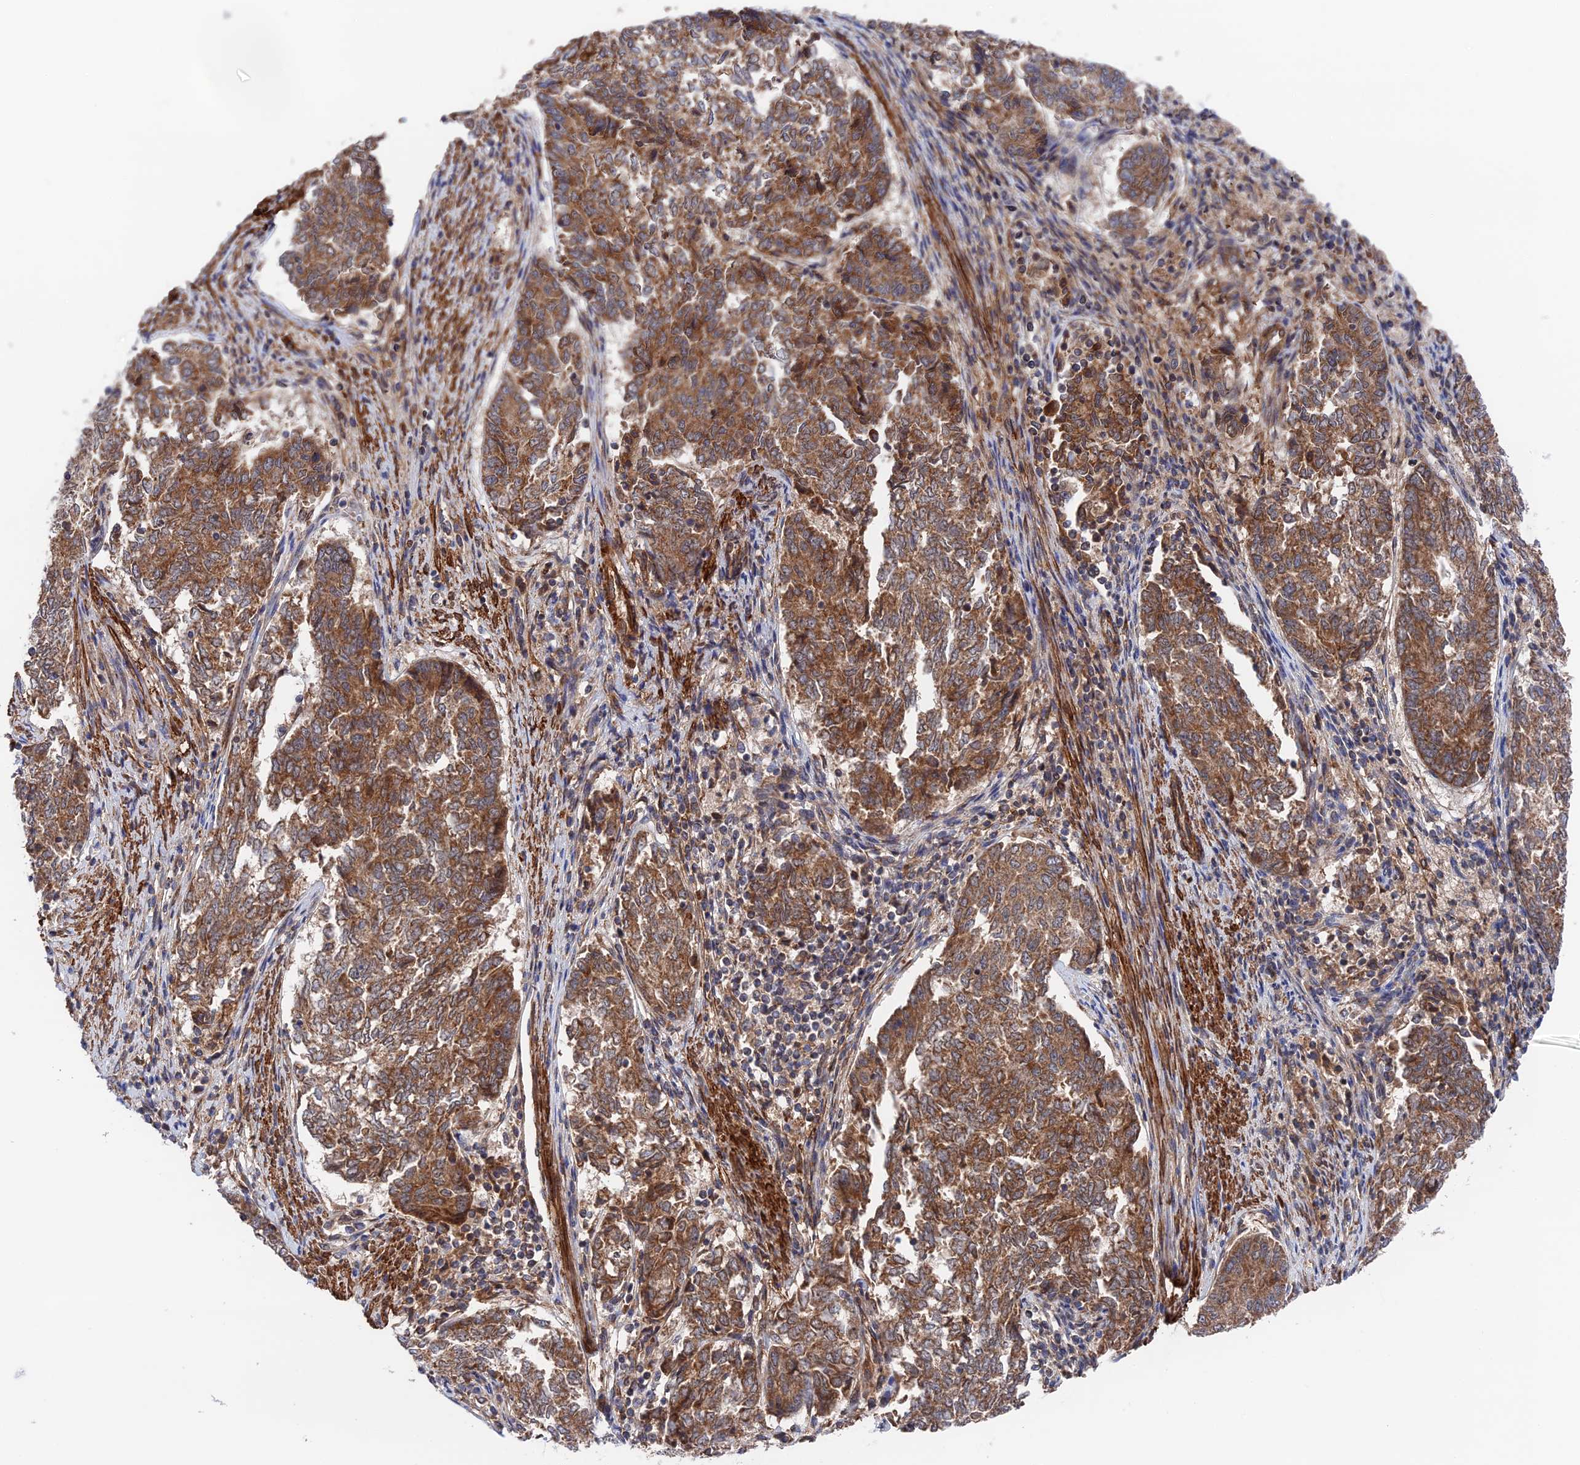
{"staining": {"intensity": "strong", "quantity": ">75%", "location": "cytoplasmic/membranous"}, "tissue": "endometrial cancer", "cell_type": "Tumor cells", "image_type": "cancer", "snomed": [{"axis": "morphology", "description": "Adenocarcinoma, NOS"}, {"axis": "topography", "description": "Endometrium"}], "caption": "Endometrial adenocarcinoma tissue shows strong cytoplasmic/membranous positivity in about >75% of tumor cells", "gene": "ZNF320", "patient": {"sex": "female", "age": 80}}